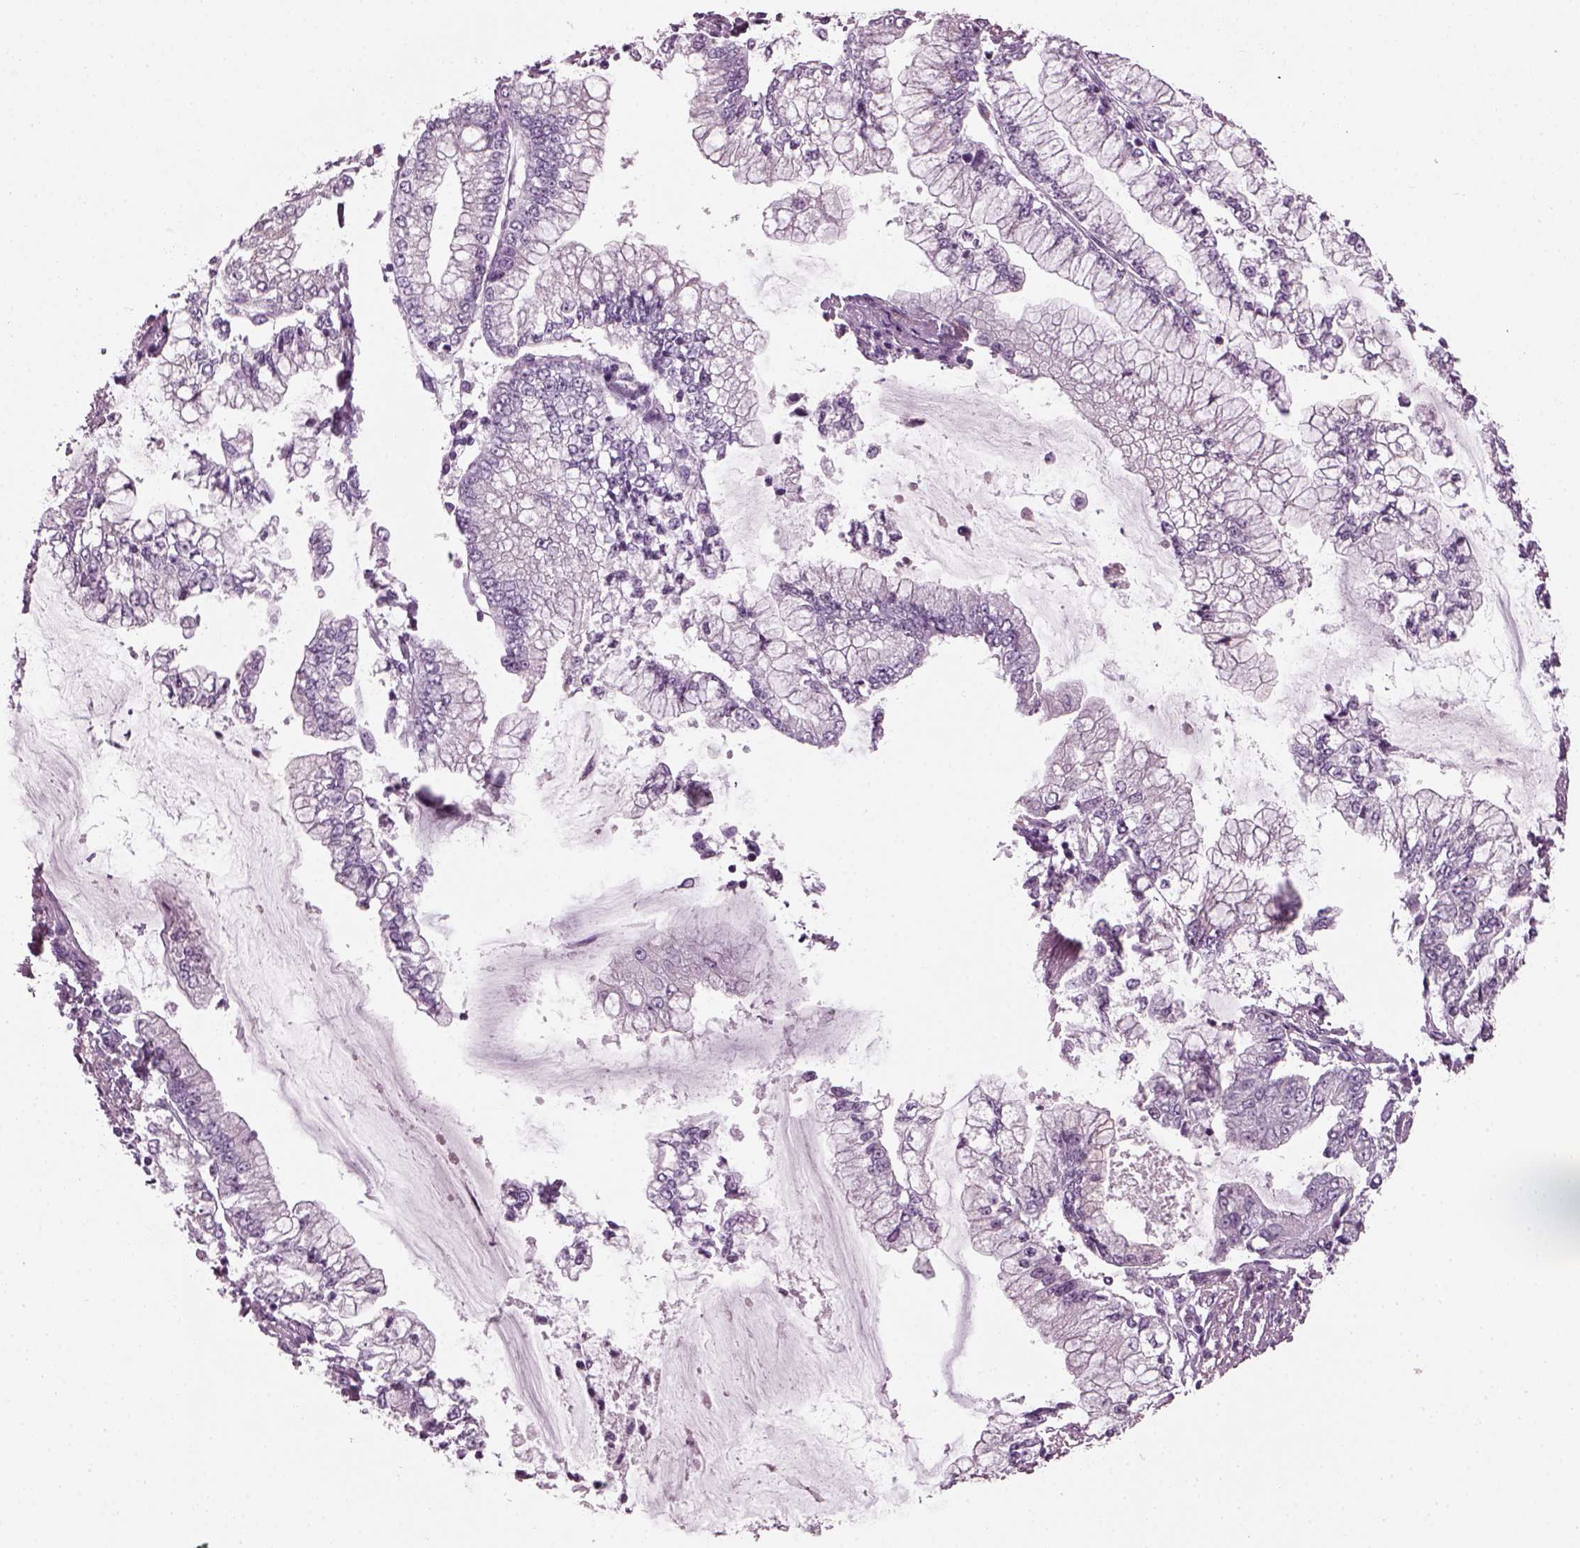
{"staining": {"intensity": "negative", "quantity": "none", "location": "none"}, "tissue": "stomach cancer", "cell_type": "Tumor cells", "image_type": "cancer", "snomed": [{"axis": "morphology", "description": "Adenocarcinoma, NOS"}, {"axis": "topography", "description": "Stomach, upper"}], "caption": "Immunohistochemical staining of stomach adenocarcinoma demonstrates no significant positivity in tumor cells.", "gene": "DPYSL5", "patient": {"sex": "female", "age": 74}}